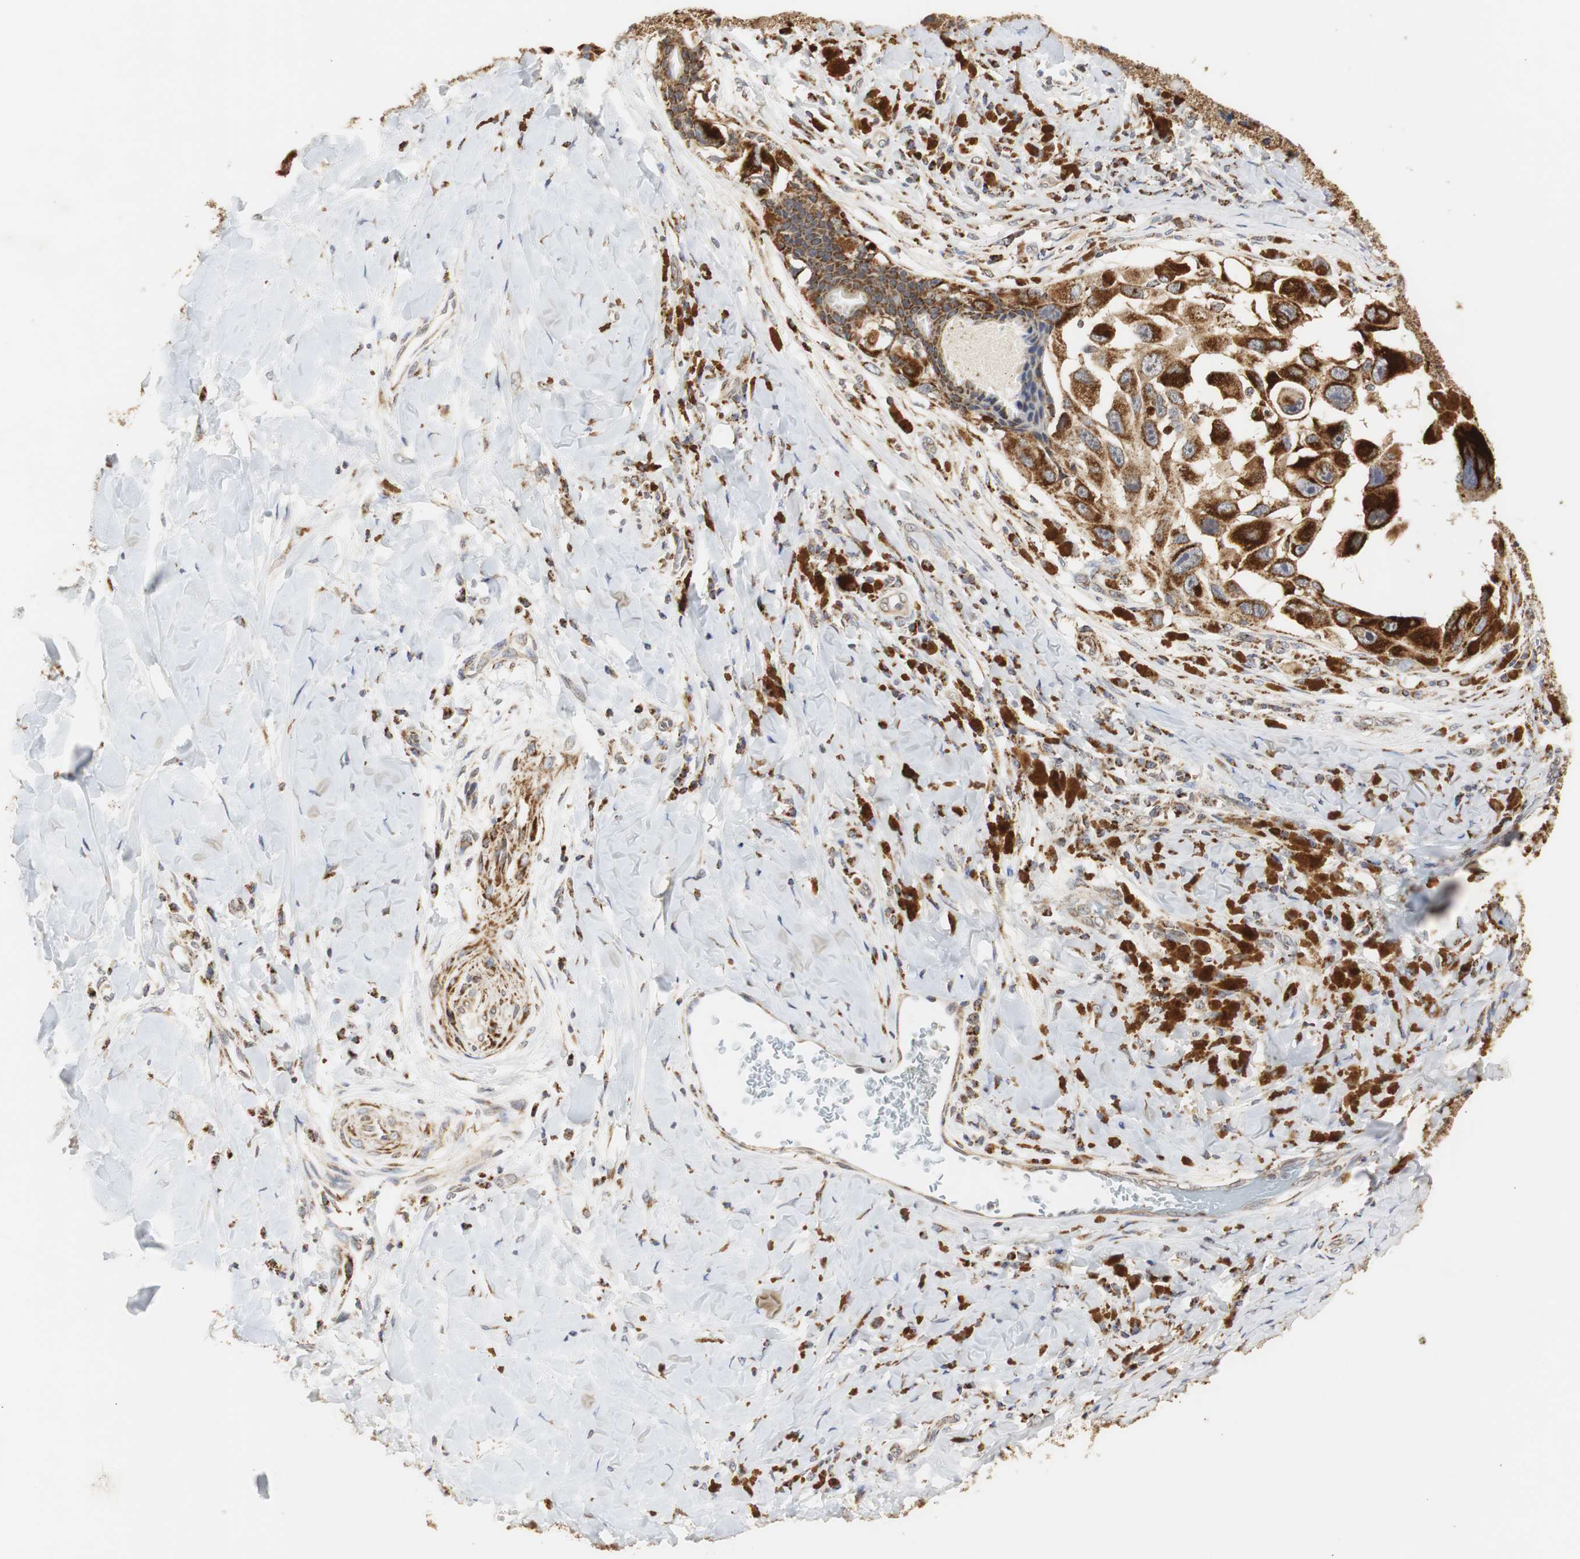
{"staining": {"intensity": "strong", "quantity": ">75%", "location": "cytoplasmic/membranous"}, "tissue": "melanoma", "cell_type": "Tumor cells", "image_type": "cancer", "snomed": [{"axis": "morphology", "description": "Malignant melanoma, NOS"}, {"axis": "topography", "description": "Skin"}], "caption": "This histopathology image demonstrates IHC staining of human melanoma, with high strong cytoplasmic/membranous positivity in about >75% of tumor cells.", "gene": "HSD17B10", "patient": {"sex": "female", "age": 73}}